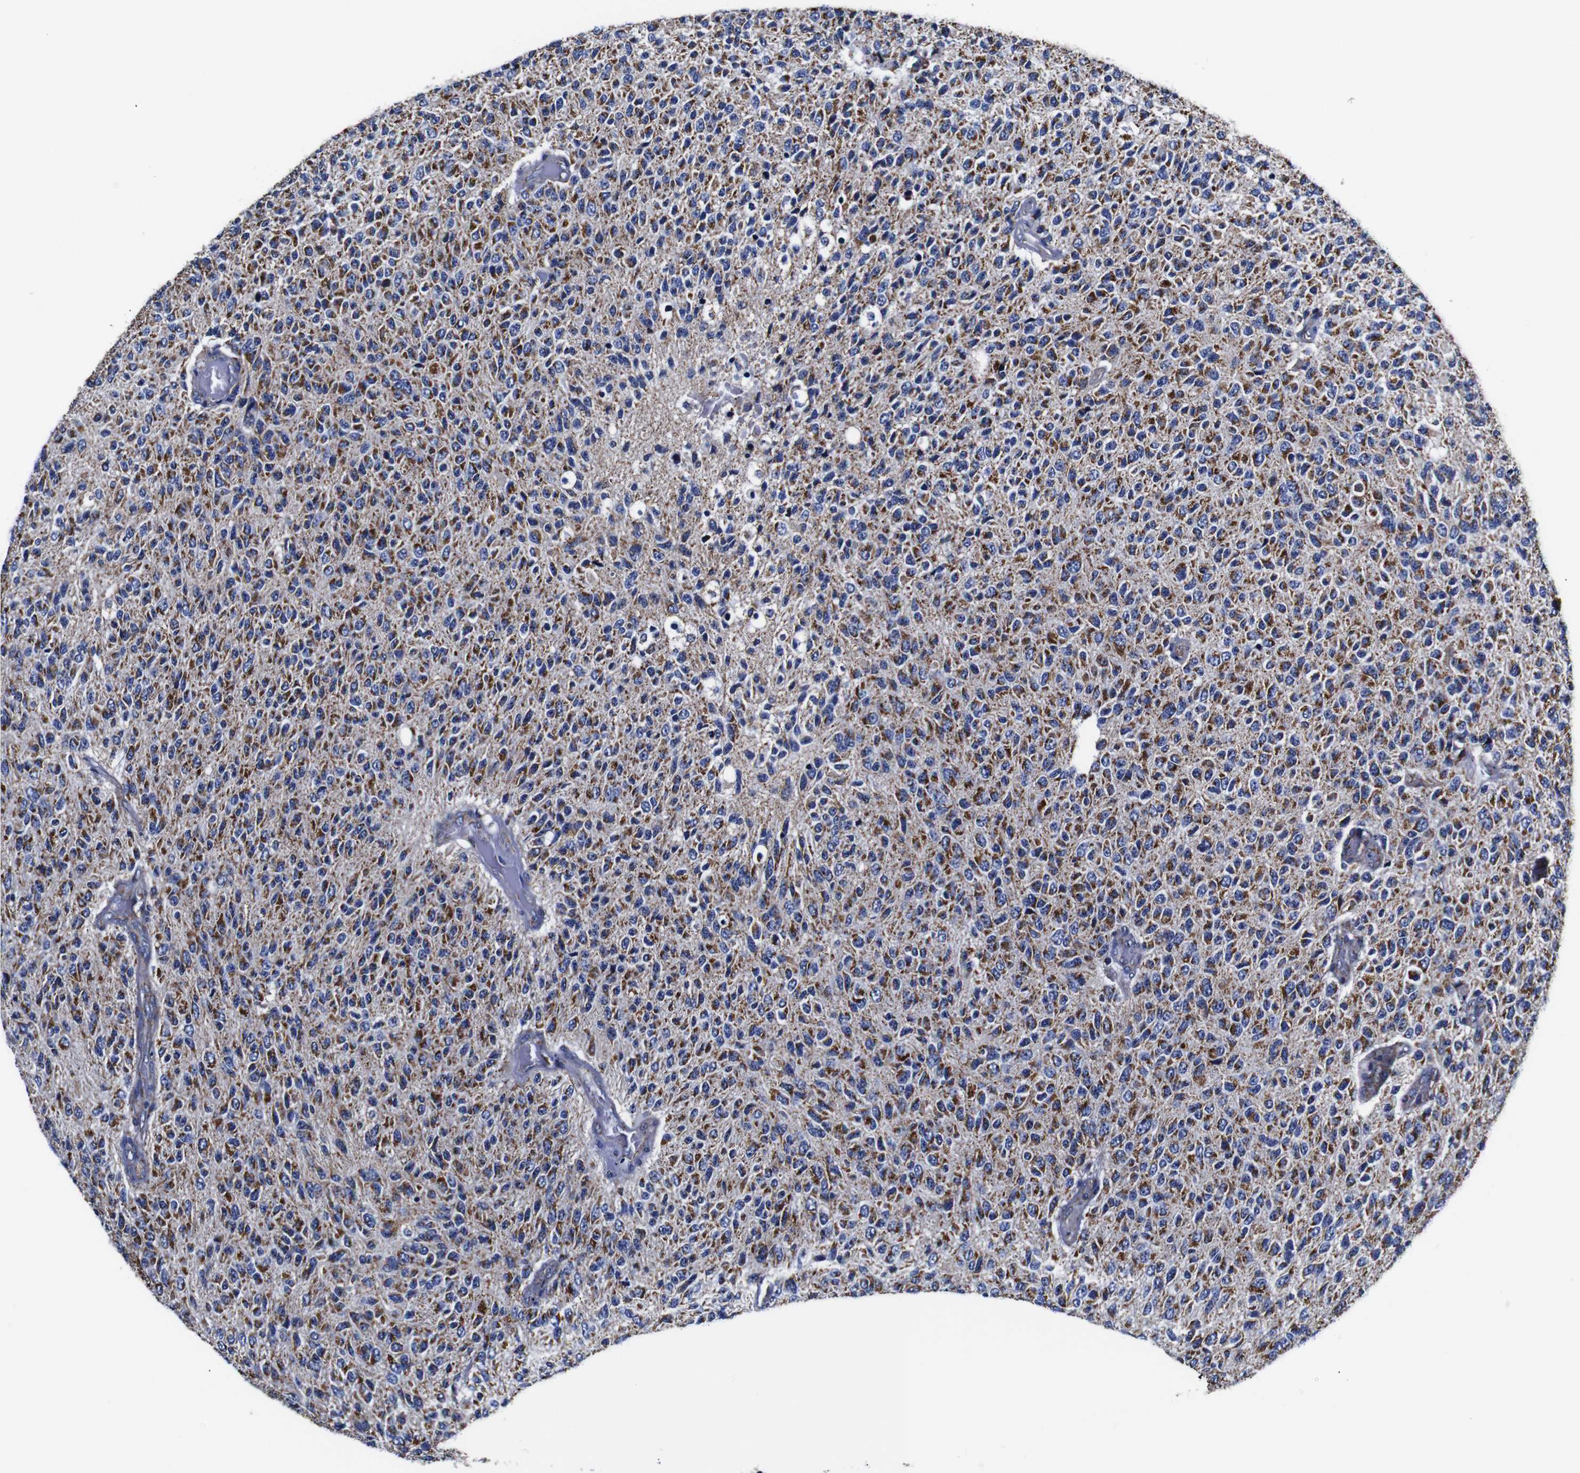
{"staining": {"intensity": "moderate", "quantity": ">75%", "location": "cytoplasmic/membranous"}, "tissue": "glioma", "cell_type": "Tumor cells", "image_type": "cancer", "snomed": [{"axis": "morphology", "description": "Glioma, malignant, High grade"}, {"axis": "topography", "description": "pancreas cauda"}], "caption": "Protein expression analysis of human glioma reveals moderate cytoplasmic/membranous expression in approximately >75% of tumor cells. The staining is performed using DAB (3,3'-diaminobenzidine) brown chromogen to label protein expression. The nuclei are counter-stained blue using hematoxylin.", "gene": "FKBP9", "patient": {"sex": "male", "age": 60}}